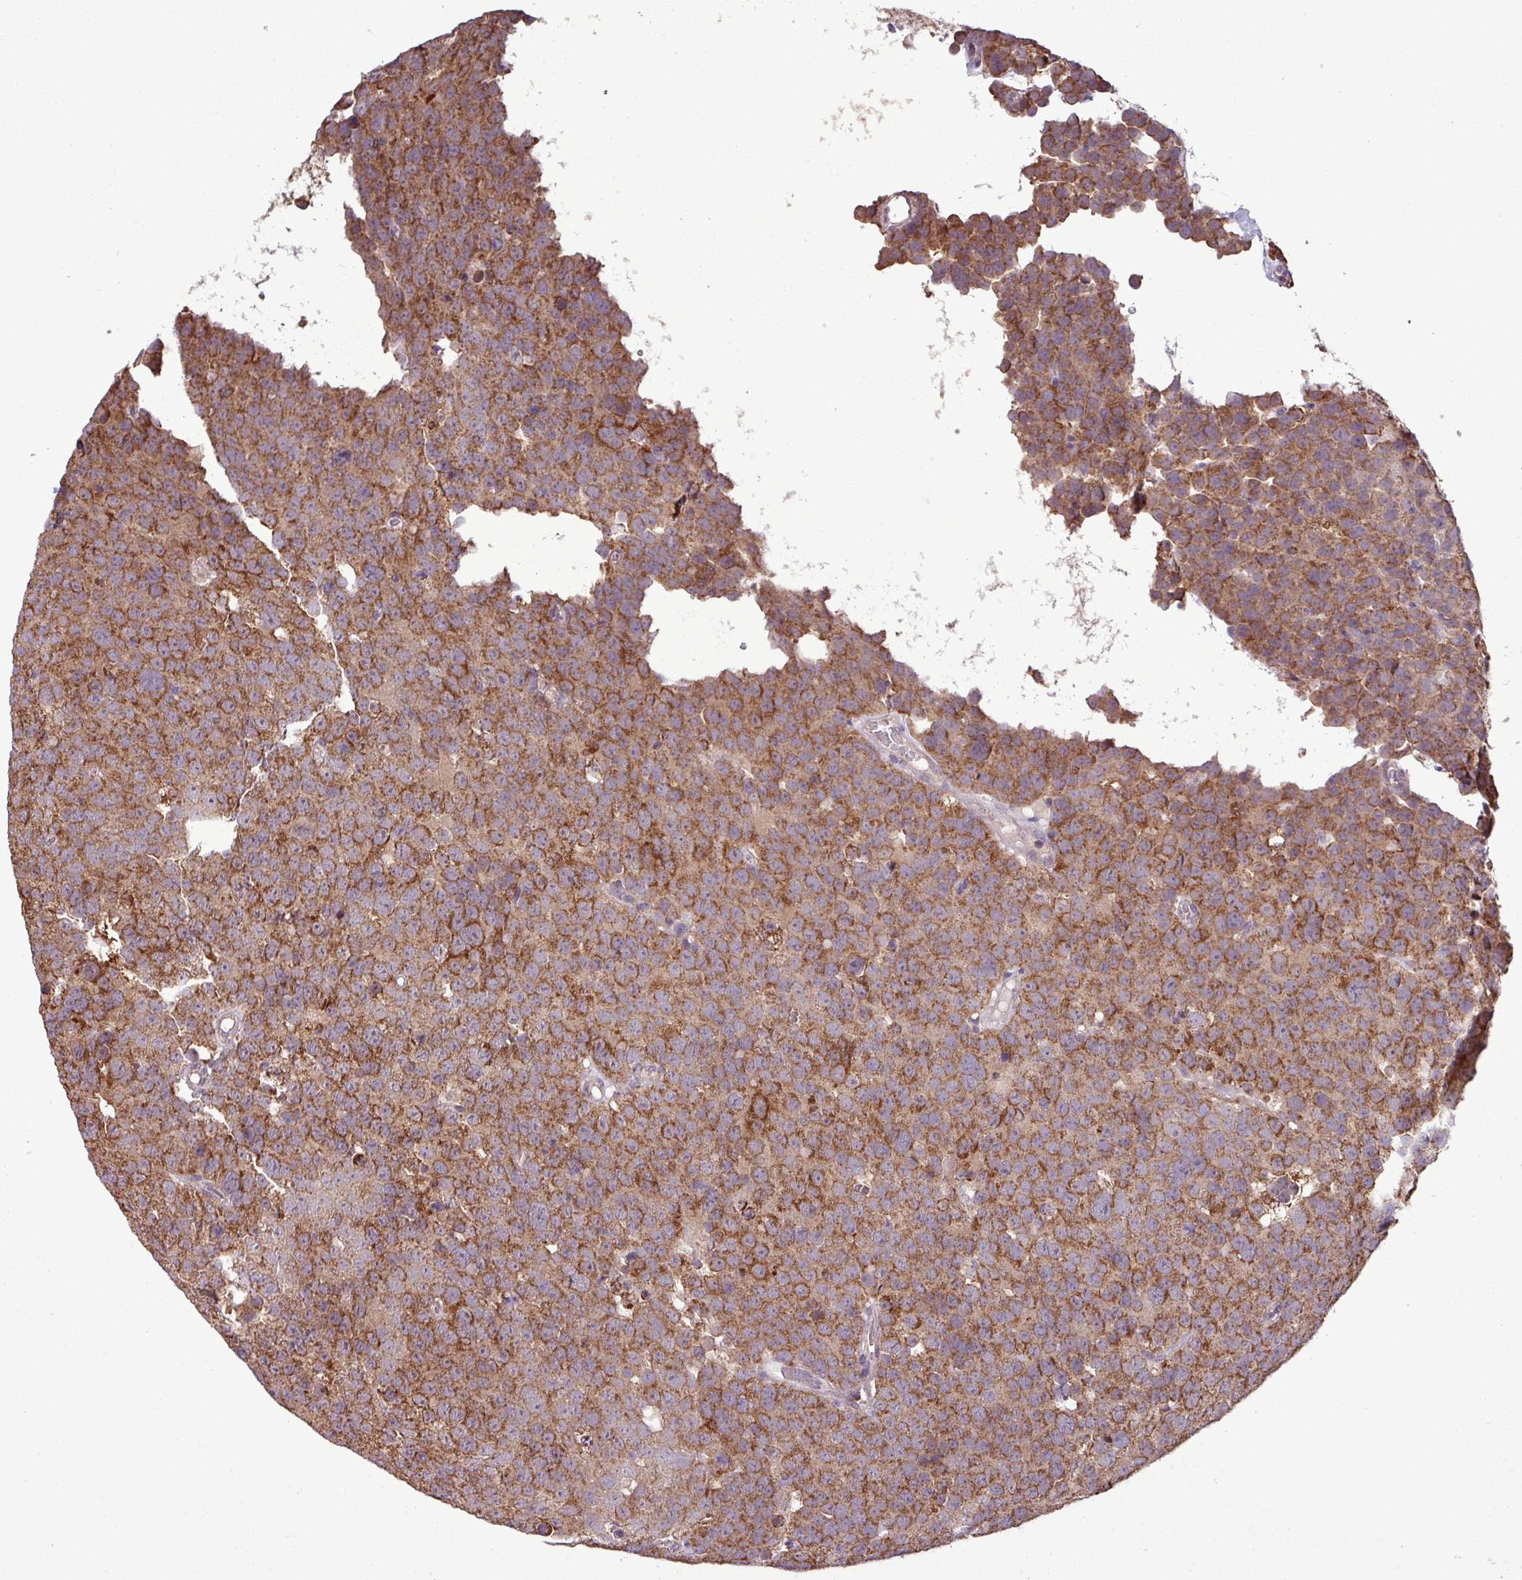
{"staining": {"intensity": "strong", "quantity": ">75%", "location": "cytoplasmic/membranous"}, "tissue": "testis cancer", "cell_type": "Tumor cells", "image_type": "cancer", "snomed": [{"axis": "morphology", "description": "Seminoma, NOS"}, {"axis": "topography", "description": "Testis"}], "caption": "The photomicrograph shows staining of seminoma (testis), revealing strong cytoplasmic/membranous protein expression (brown color) within tumor cells.", "gene": "MCTP2", "patient": {"sex": "male", "age": 71}}